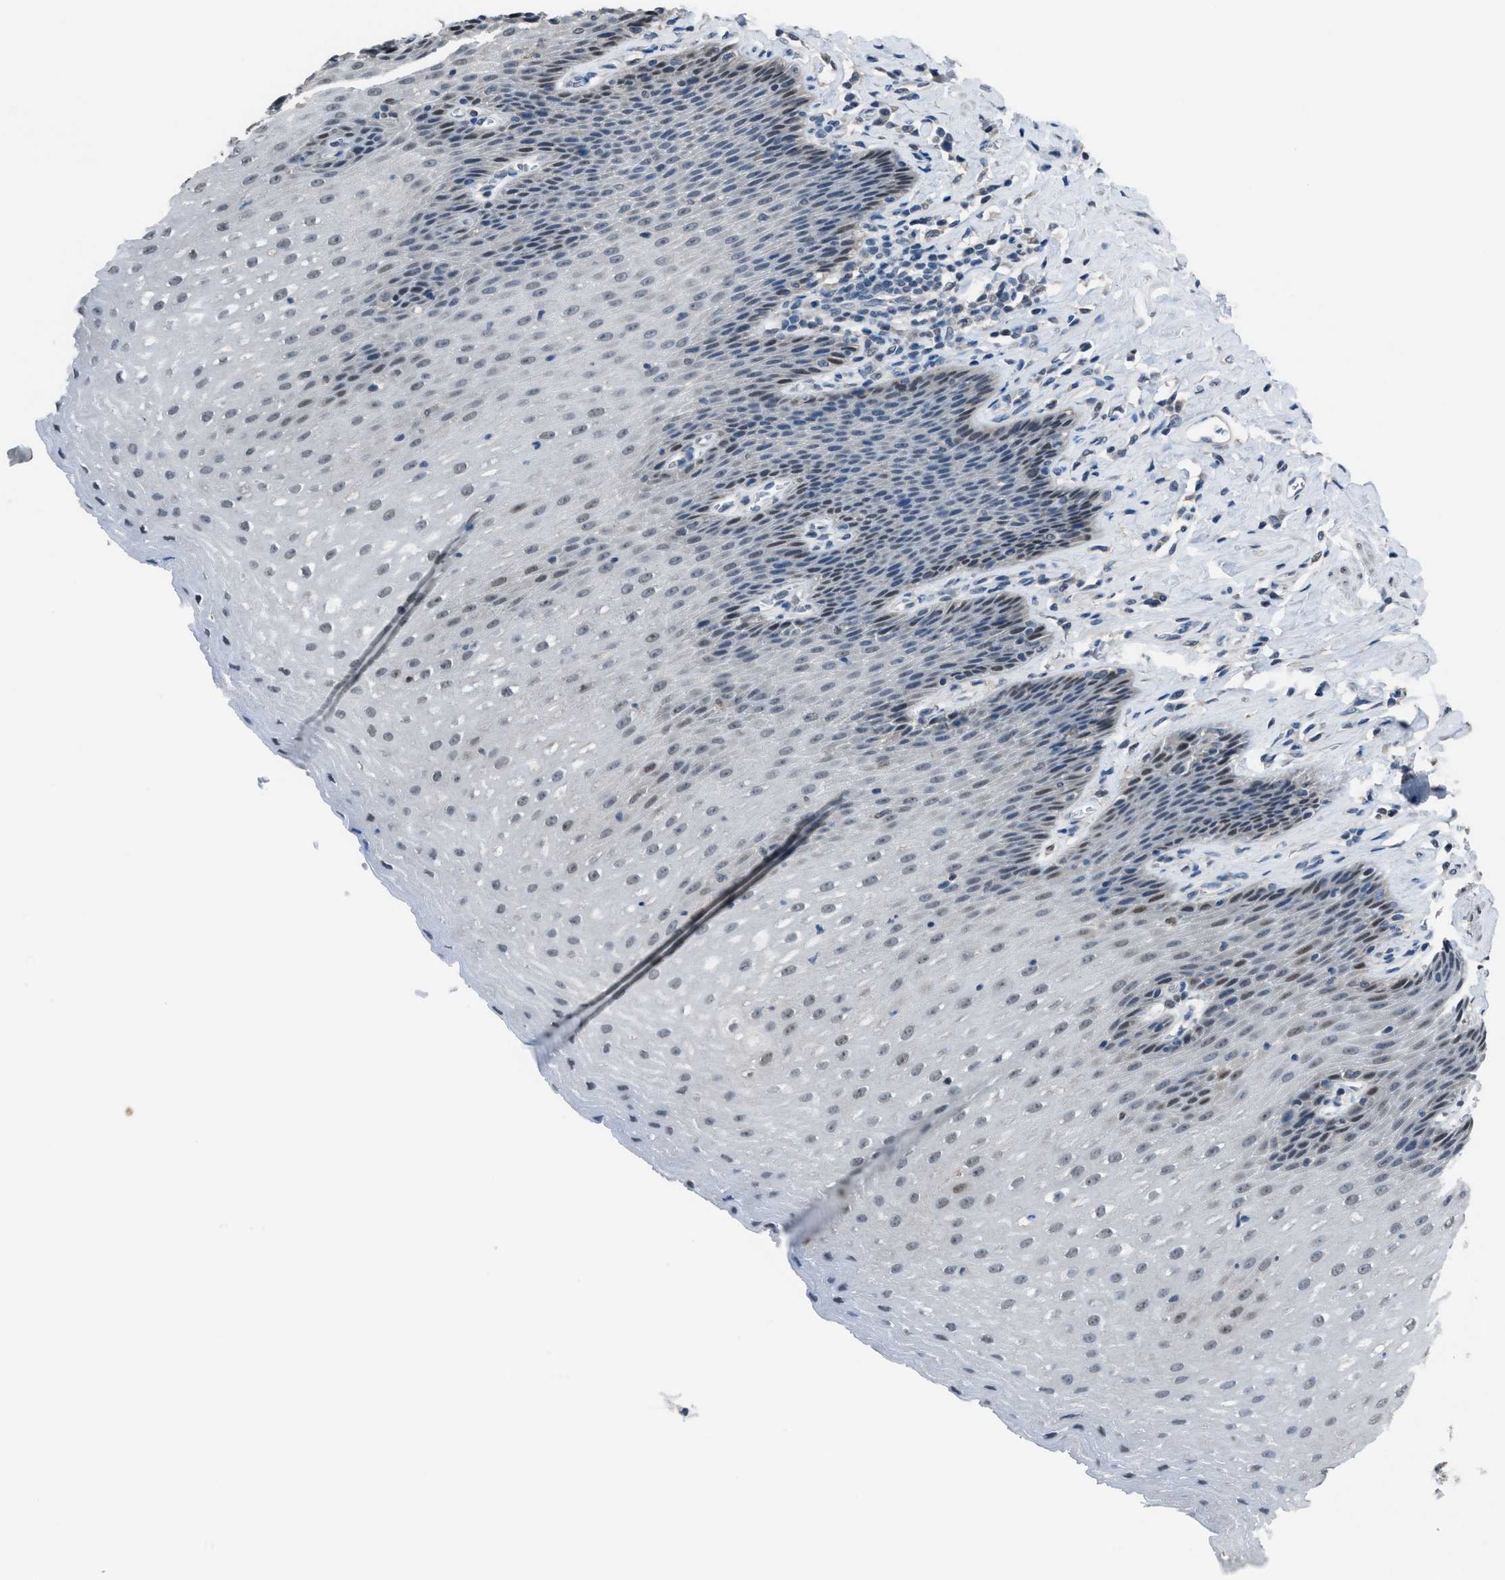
{"staining": {"intensity": "weak", "quantity": "<25%", "location": "nuclear"}, "tissue": "esophagus", "cell_type": "Squamous epithelial cells", "image_type": "normal", "snomed": [{"axis": "morphology", "description": "Normal tissue, NOS"}, {"axis": "topography", "description": "Esophagus"}], "caption": "Squamous epithelial cells are negative for protein expression in normal human esophagus. Brightfield microscopy of IHC stained with DAB (3,3'-diaminobenzidine) (brown) and hematoxylin (blue), captured at high magnification.", "gene": "ZNF276", "patient": {"sex": "female", "age": 61}}